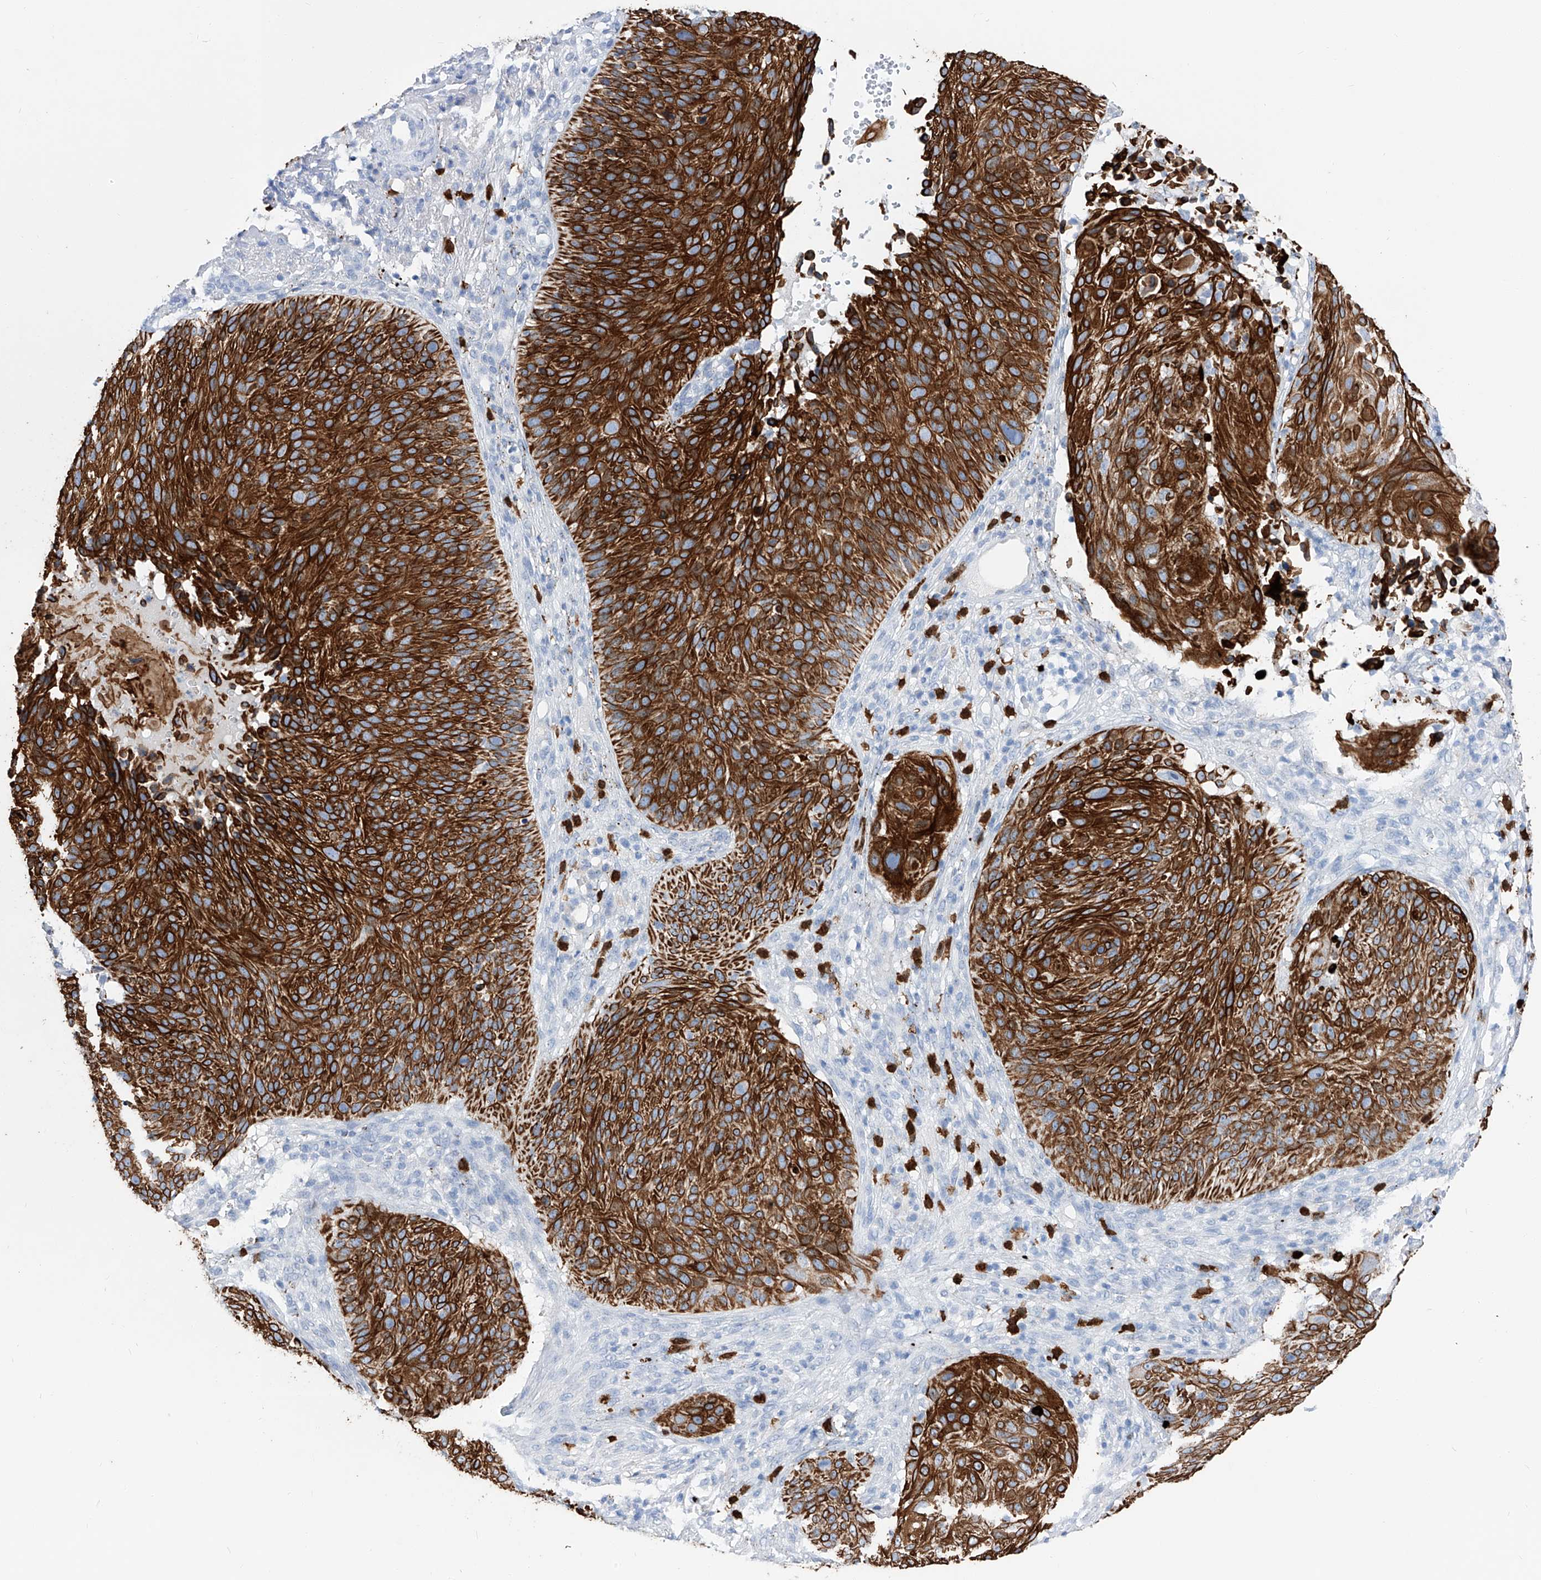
{"staining": {"intensity": "strong", "quantity": ">75%", "location": "cytoplasmic/membranous"}, "tissue": "cervical cancer", "cell_type": "Tumor cells", "image_type": "cancer", "snomed": [{"axis": "morphology", "description": "Squamous cell carcinoma, NOS"}, {"axis": "topography", "description": "Cervix"}], "caption": "Immunohistochemical staining of cervical squamous cell carcinoma reveals high levels of strong cytoplasmic/membranous staining in about >75% of tumor cells. The protein of interest is shown in brown color, while the nuclei are stained blue.", "gene": "FRS3", "patient": {"sex": "female", "age": 74}}